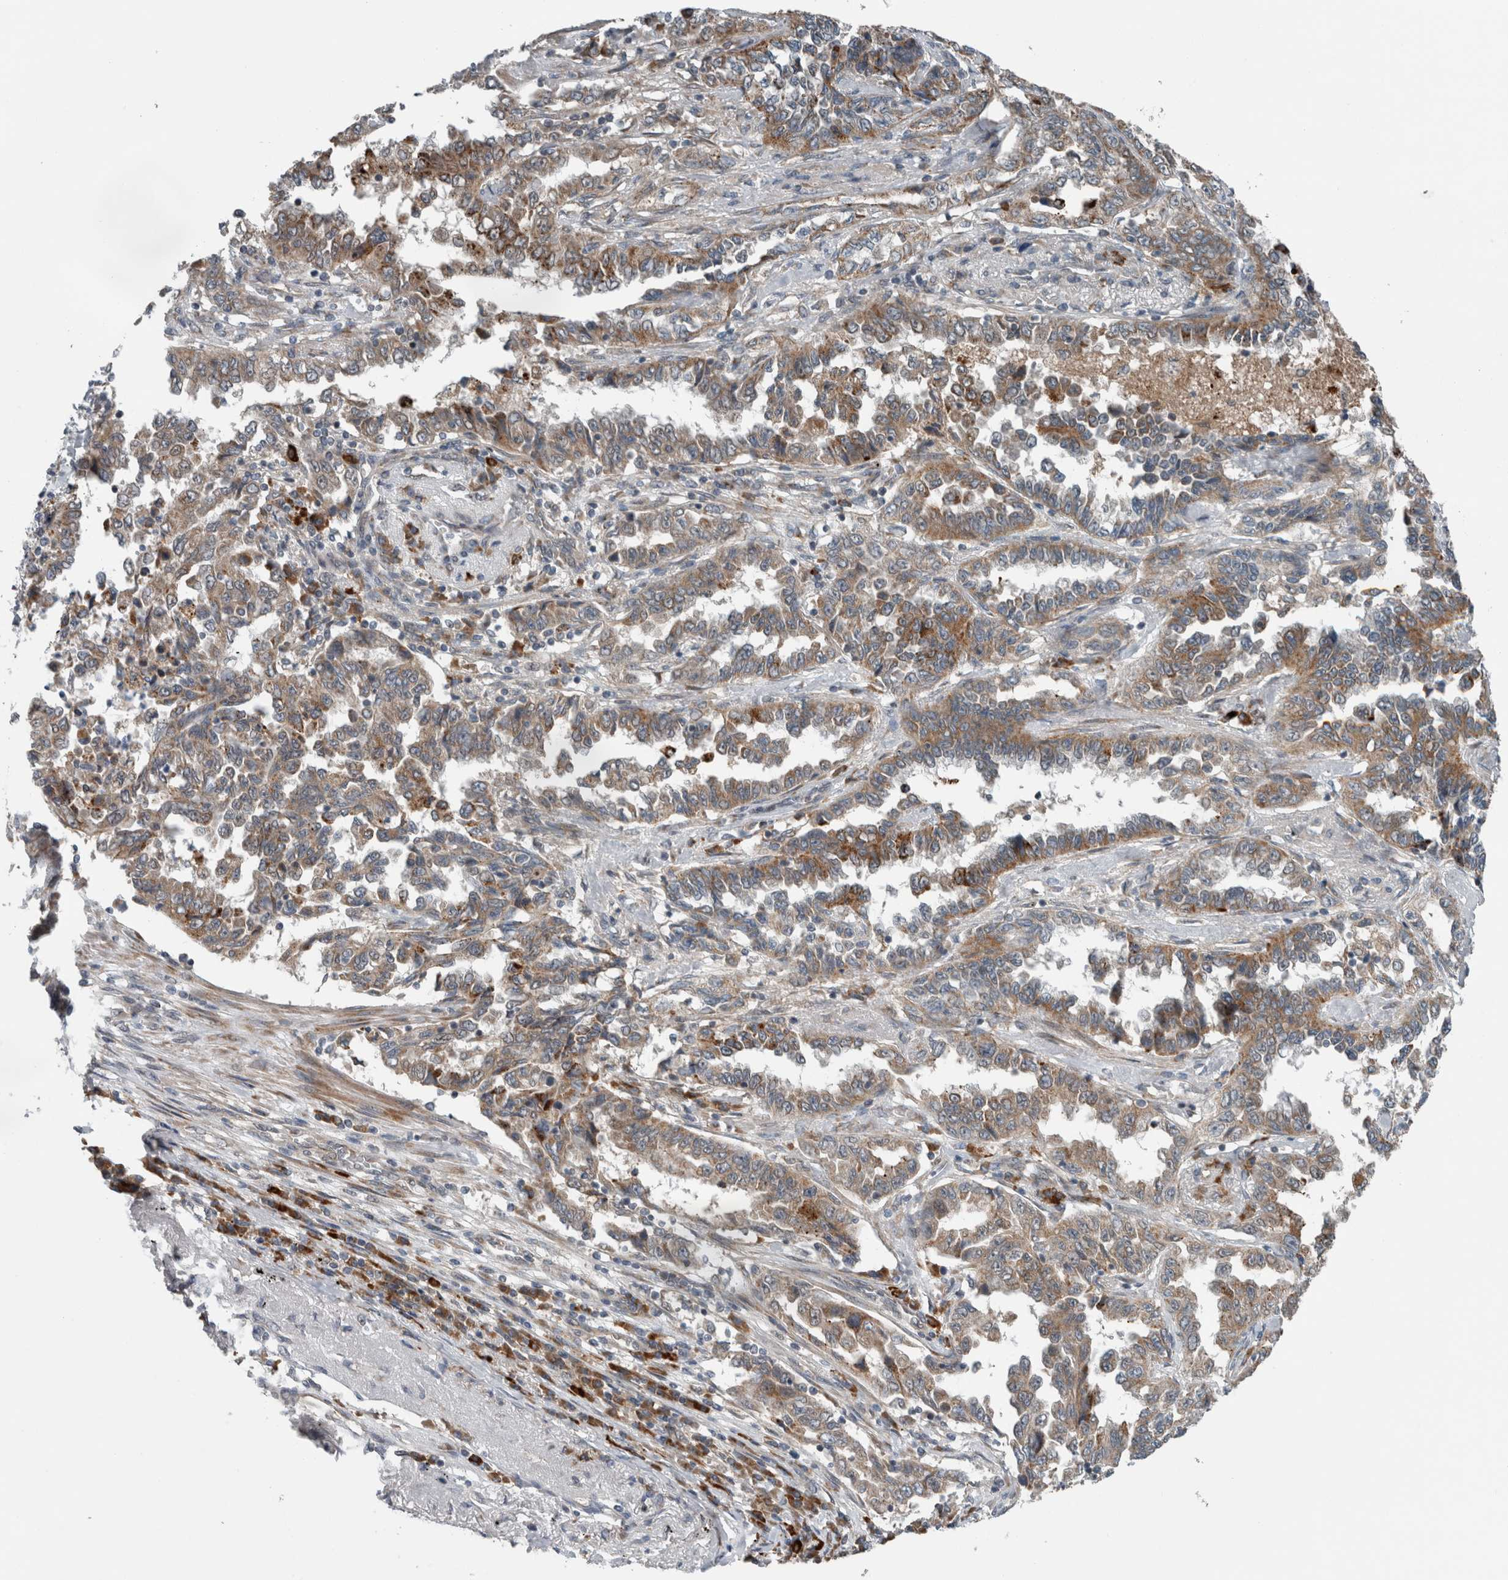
{"staining": {"intensity": "weak", "quantity": ">75%", "location": "cytoplasmic/membranous"}, "tissue": "lung cancer", "cell_type": "Tumor cells", "image_type": "cancer", "snomed": [{"axis": "morphology", "description": "Adenocarcinoma, NOS"}, {"axis": "topography", "description": "Lung"}], "caption": "High-magnification brightfield microscopy of lung cancer stained with DAB (3,3'-diaminobenzidine) (brown) and counterstained with hematoxylin (blue). tumor cells exhibit weak cytoplasmic/membranous positivity is appreciated in about>75% of cells.", "gene": "GBA2", "patient": {"sex": "female", "age": 51}}